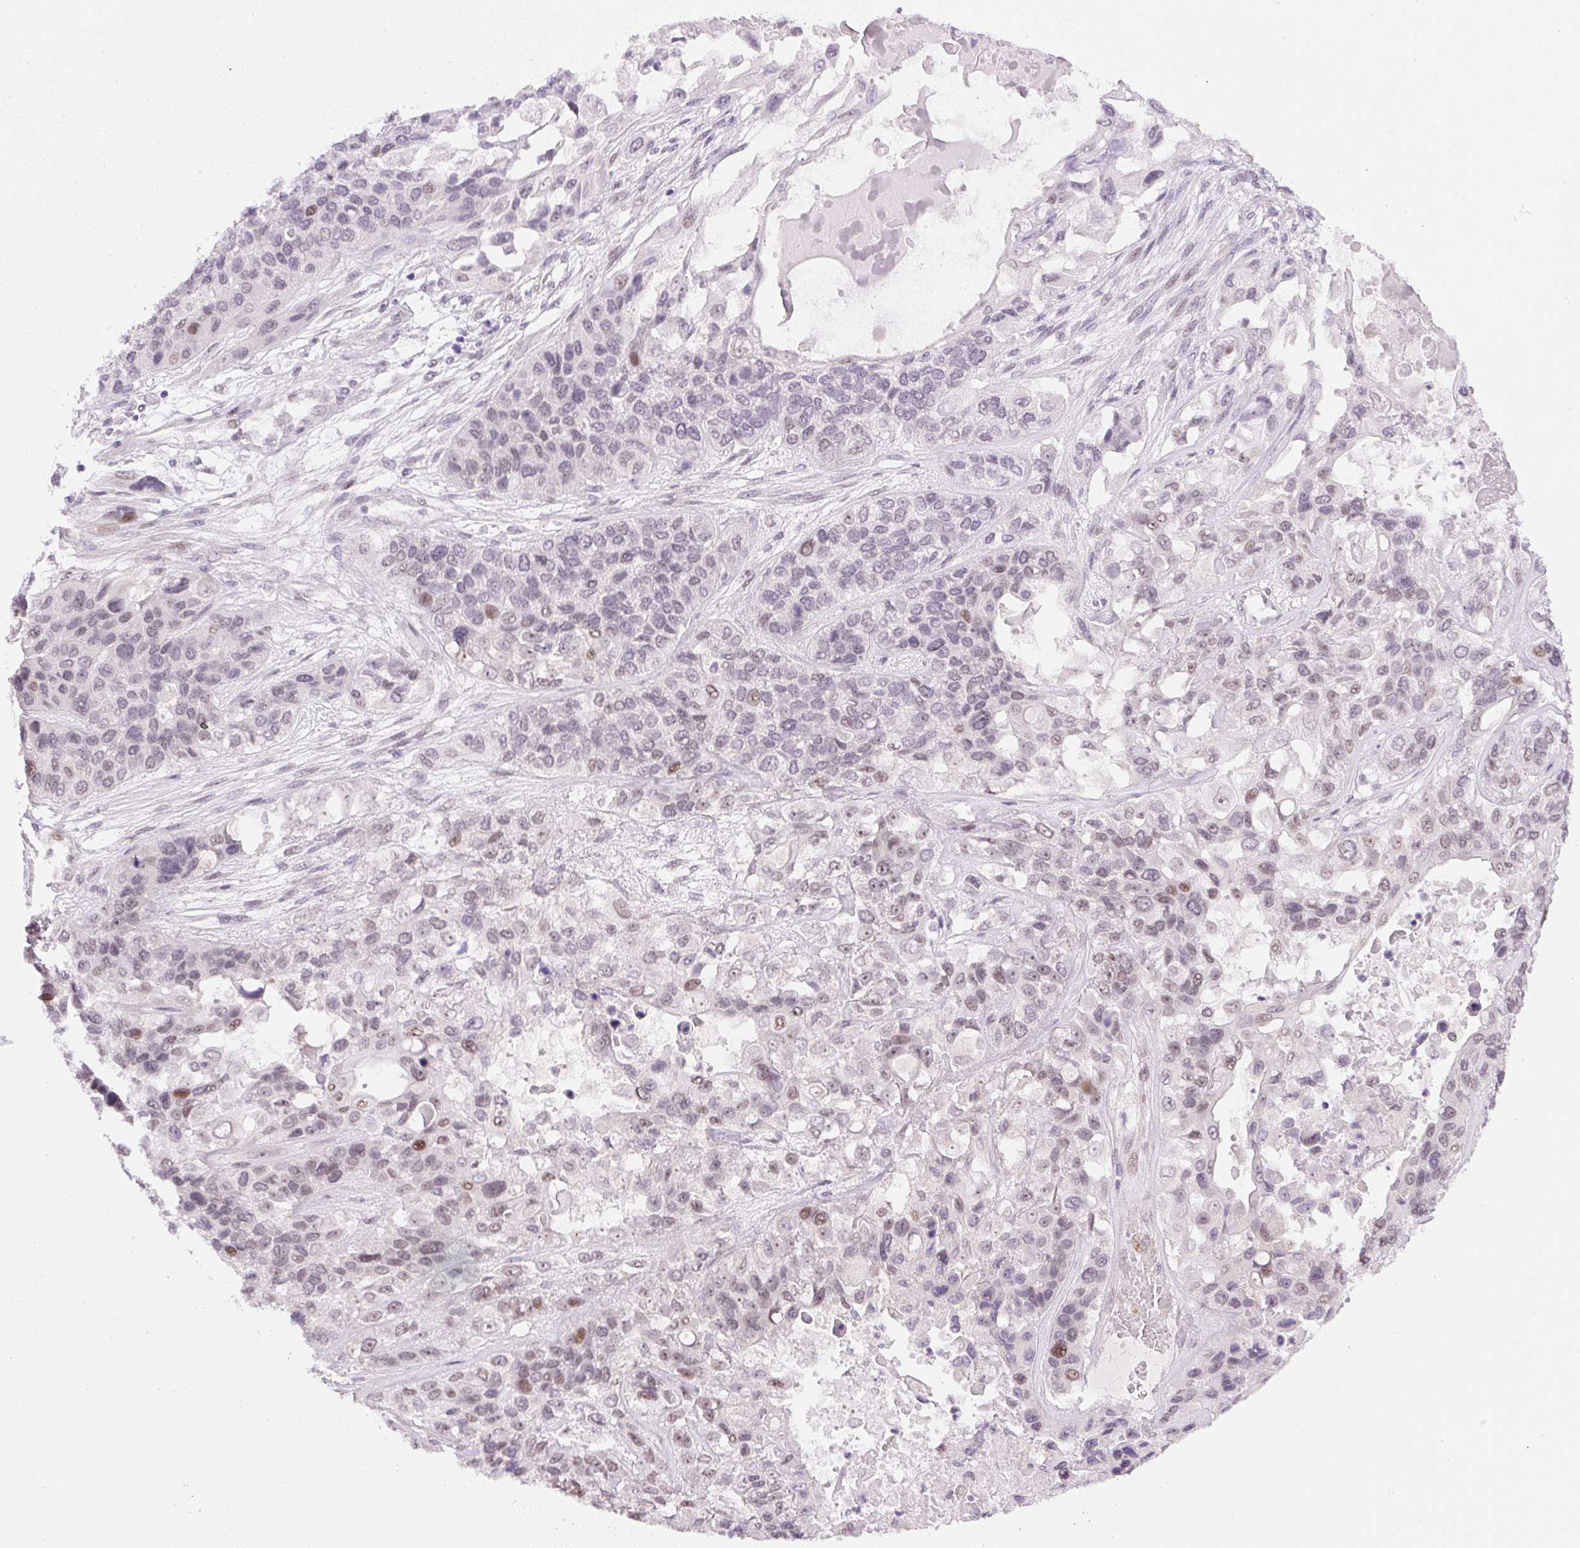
{"staining": {"intensity": "moderate", "quantity": "<25%", "location": "nuclear"}, "tissue": "lung cancer", "cell_type": "Tumor cells", "image_type": "cancer", "snomed": [{"axis": "morphology", "description": "Squamous cell carcinoma, NOS"}, {"axis": "topography", "description": "Lung"}], "caption": "Immunohistochemistry staining of squamous cell carcinoma (lung), which exhibits low levels of moderate nuclear positivity in about <25% of tumor cells indicating moderate nuclear protein positivity. The staining was performed using DAB (brown) for protein detection and nuclei were counterstained in hematoxylin (blue).", "gene": "DPPA4", "patient": {"sex": "female", "age": 70}}